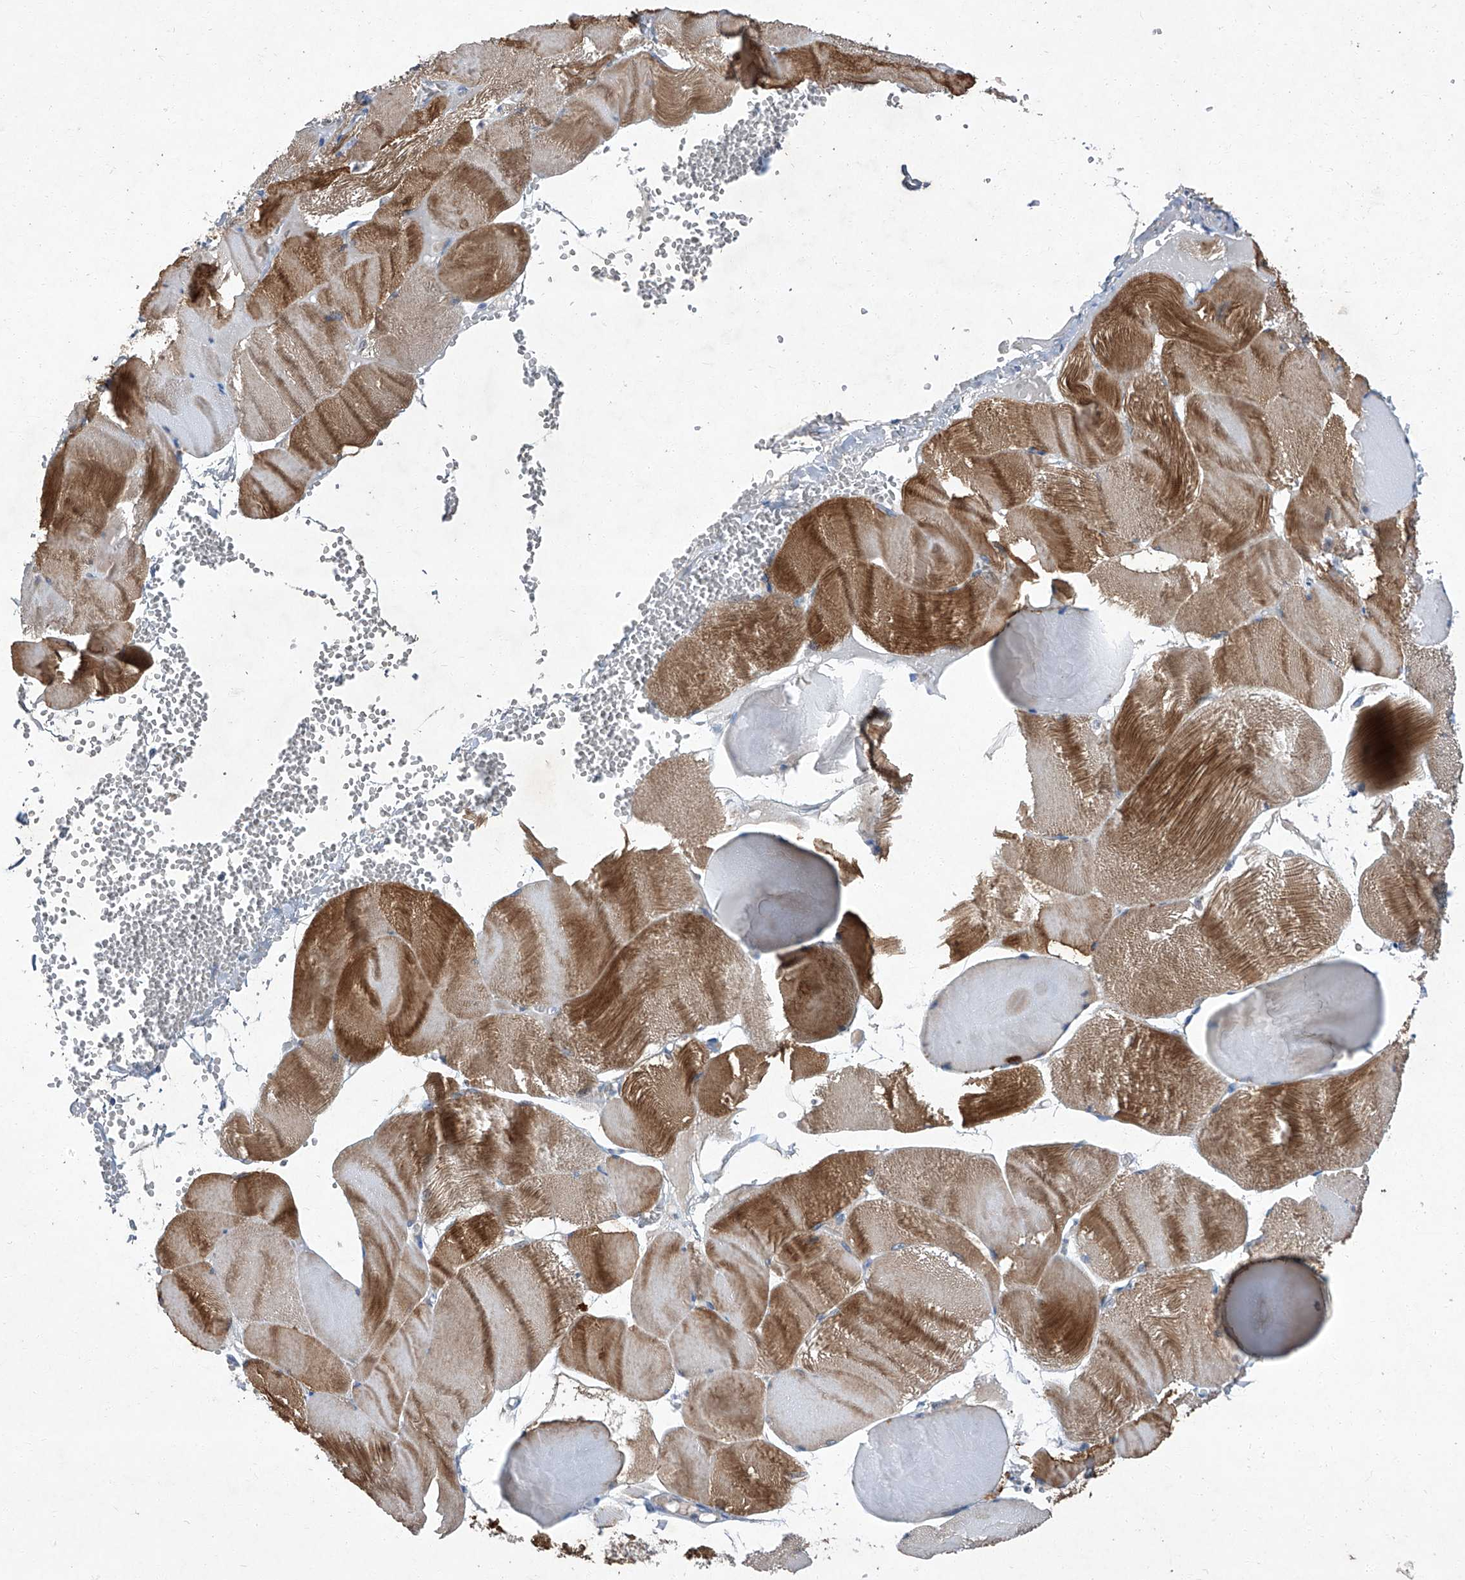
{"staining": {"intensity": "moderate", "quantity": ">75%", "location": "cytoplasmic/membranous"}, "tissue": "skeletal muscle", "cell_type": "Myocytes", "image_type": "normal", "snomed": [{"axis": "morphology", "description": "Normal tissue, NOS"}, {"axis": "morphology", "description": "Basal cell carcinoma"}, {"axis": "topography", "description": "Skeletal muscle"}], "caption": "A histopathology image of skeletal muscle stained for a protein exhibits moderate cytoplasmic/membranous brown staining in myocytes. (DAB = brown stain, brightfield microscopy at high magnification).", "gene": "SBK2", "patient": {"sex": "female", "age": 64}}